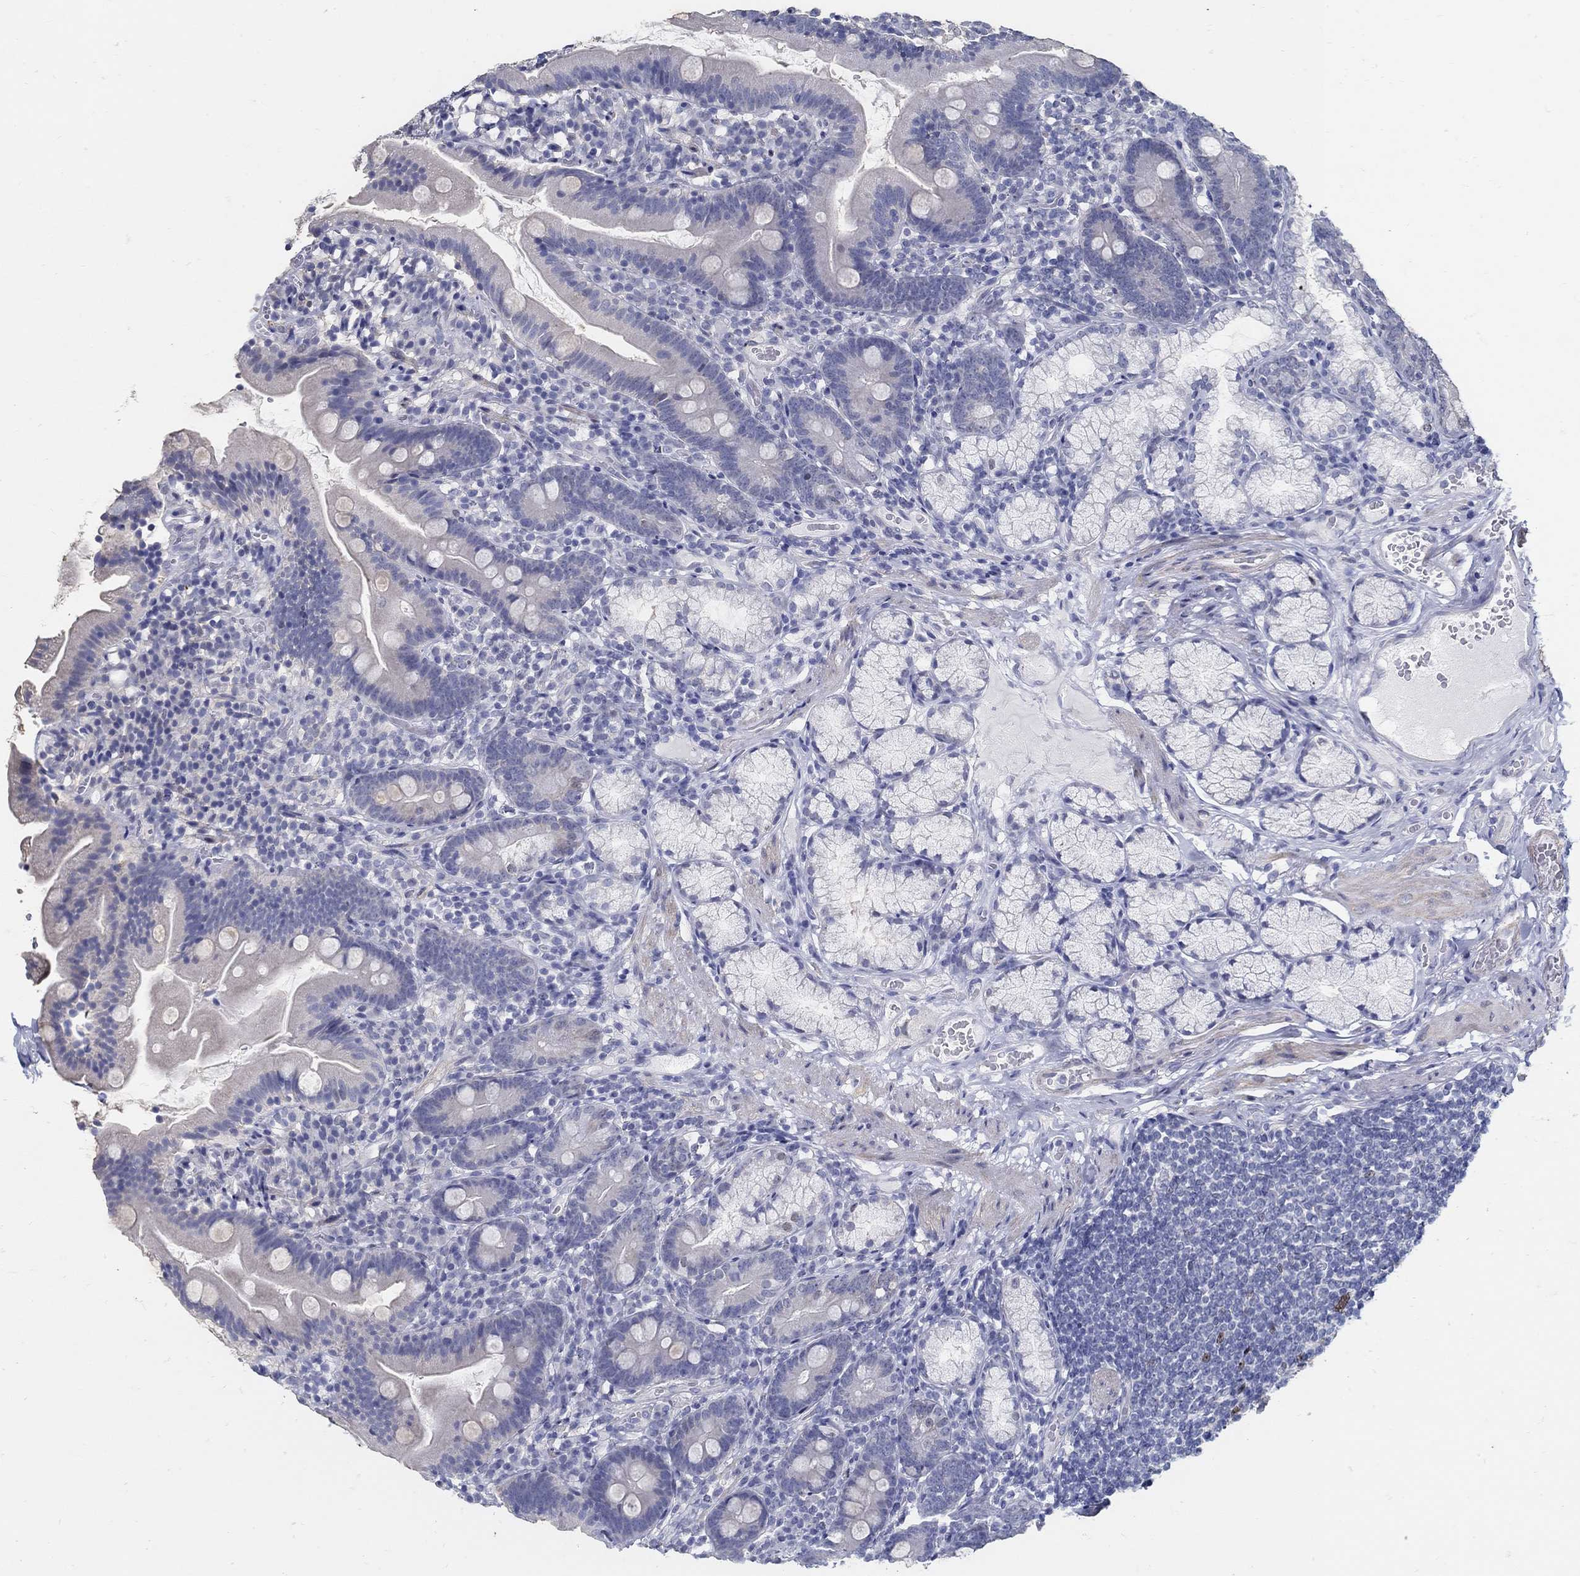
{"staining": {"intensity": "negative", "quantity": "none", "location": "none"}, "tissue": "duodenum", "cell_type": "Glandular cells", "image_type": "normal", "snomed": [{"axis": "morphology", "description": "Normal tissue, NOS"}, {"axis": "topography", "description": "Duodenum"}], "caption": "Micrograph shows no significant protein positivity in glandular cells of unremarkable duodenum. The staining was performed using DAB (3,3'-diaminobenzidine) to visualize the protein expression in brown, while the nuclei were stained in blue with hematoxylin (Magnification: 20x).", "gene": "USP29", "patient": {"sex": "female", "age": 67}}